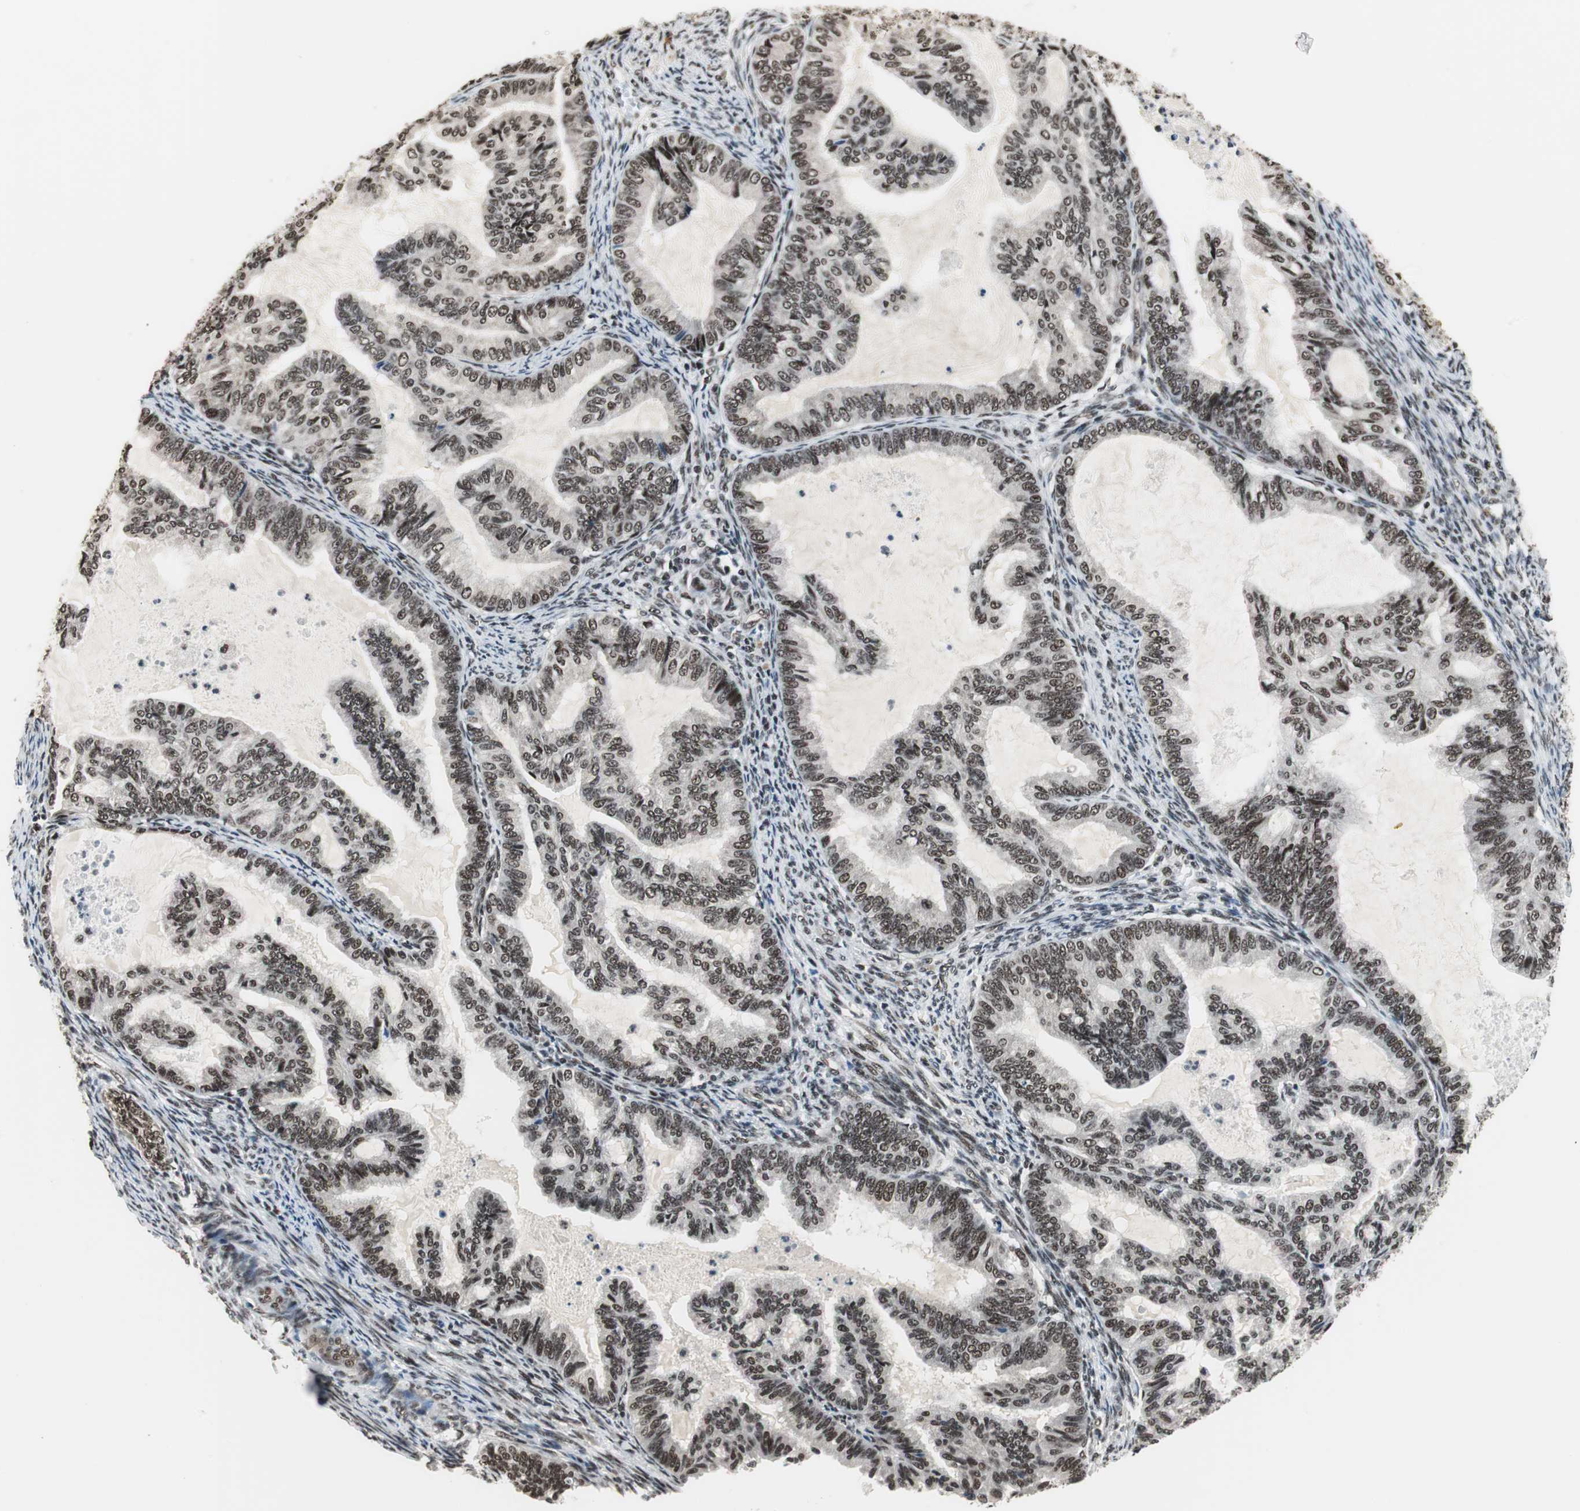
{"staining": {"intensity": "strong", "quantity": ">75%", "location": "nuclear"}, "tissue": "cervical cancer", "cell_type": "Tumor cells", "image_type": "cancer", "snomed": [{"axis": "morphology", "description": "Normal tissue, NOS"}, {"axis": "morphology", "description": "Adenocarcinoma, NOS"}, {"axis": "topography", "description": "Cervix"}, {"axis": "topography", "description": "Endometrium"}], "caption": "Immunohistochemical staining of cervical cancer (adenocarcinoma) displays strong nuclear protein staining in about >75% of tumor cells.", "gene": "CDK9", "patient": {"sex": "female", "age": 86}}